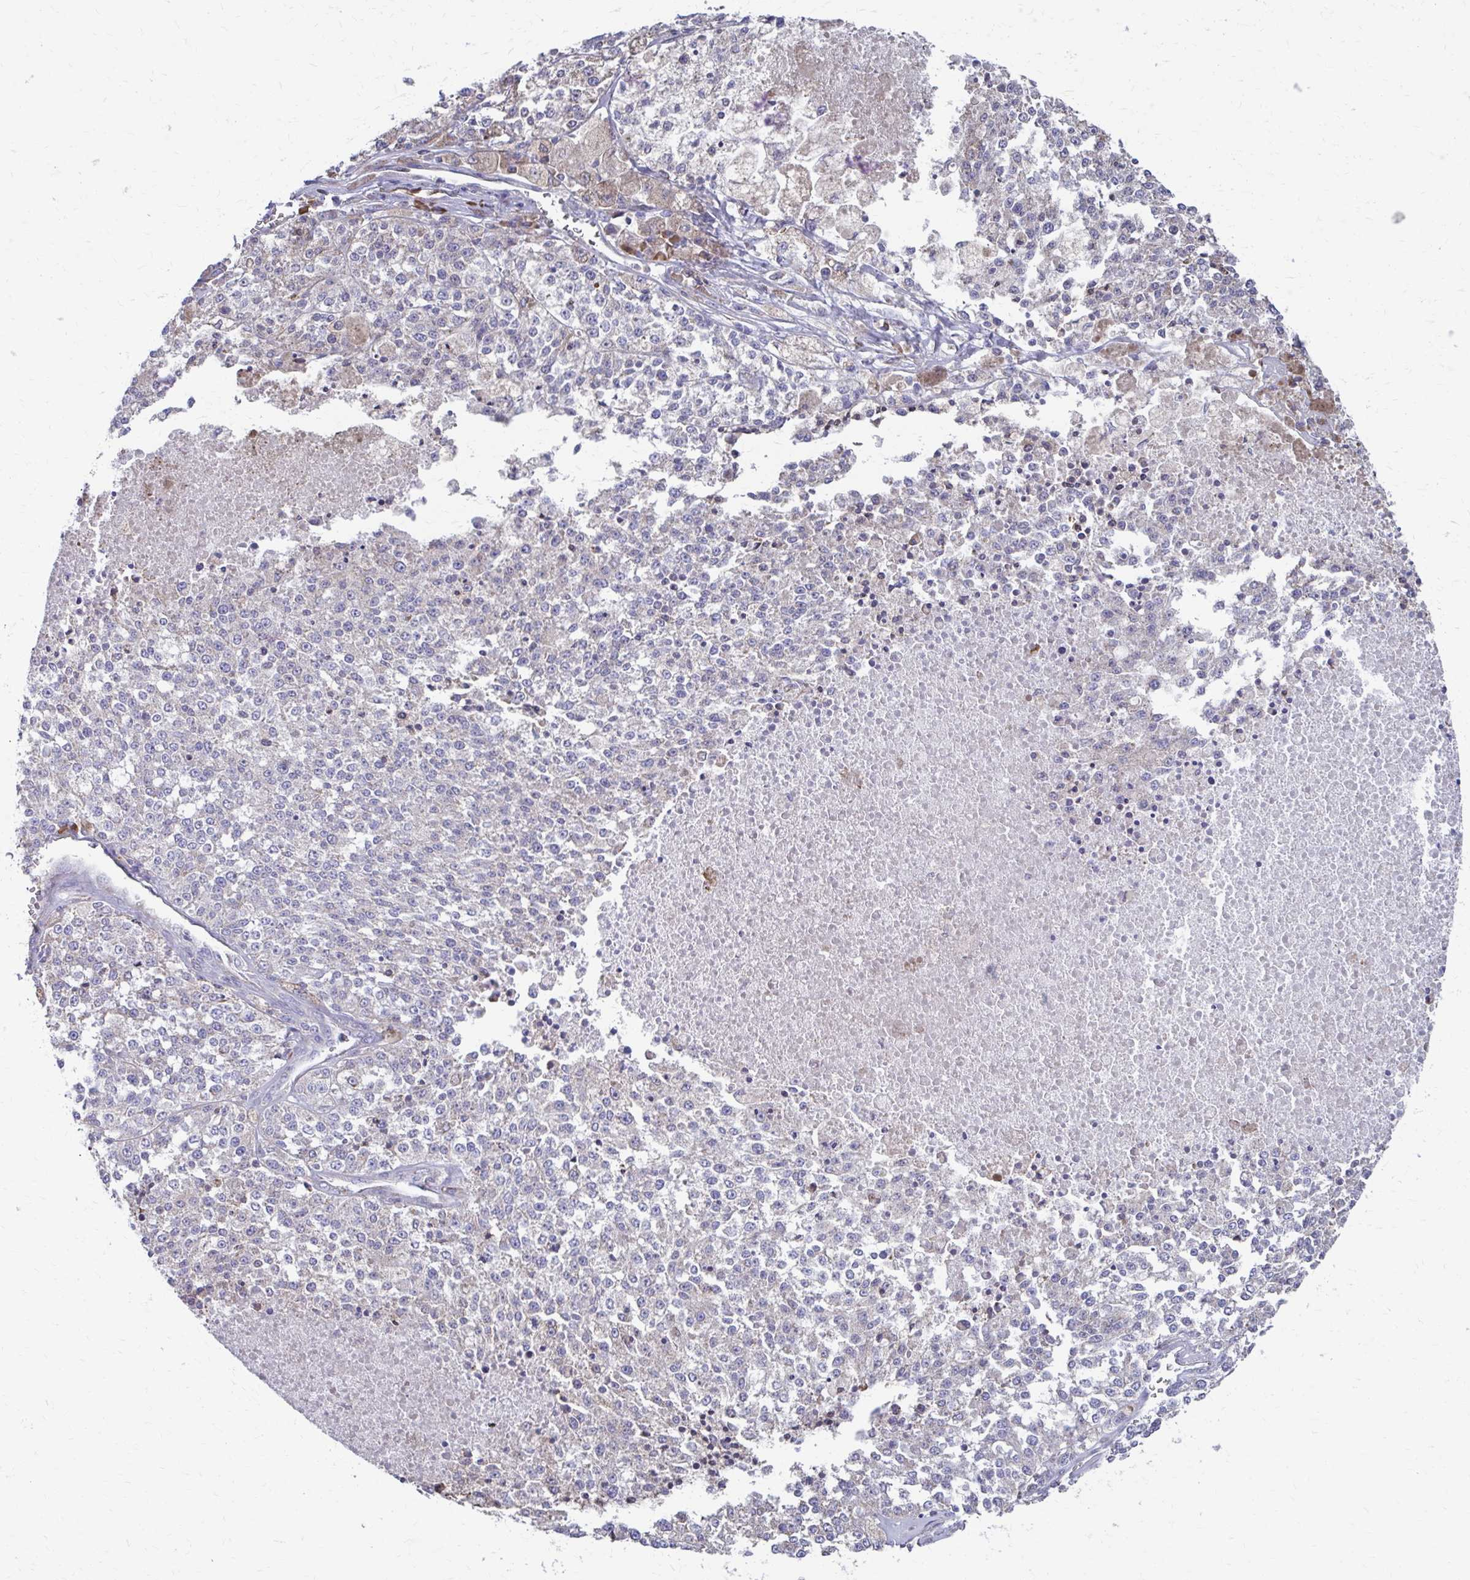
{"staining": {"intensity": "negative", "quantity": "none", "location": "none"}, "tissue": "melanoma", "cell_type": "Tumor cells", "image_type": "cancer", "snomed": [{"axis": "morphology", "description": "Malignant melanoma, NOS"}, {"axis": "topography", "description": "Skin"}], "caption": "Melanoma was stained to show a protein in brown. There is no significant expression in tumor cells.", "gene": "FKBP2", "patient": {"sex": "female", "age": 64}}